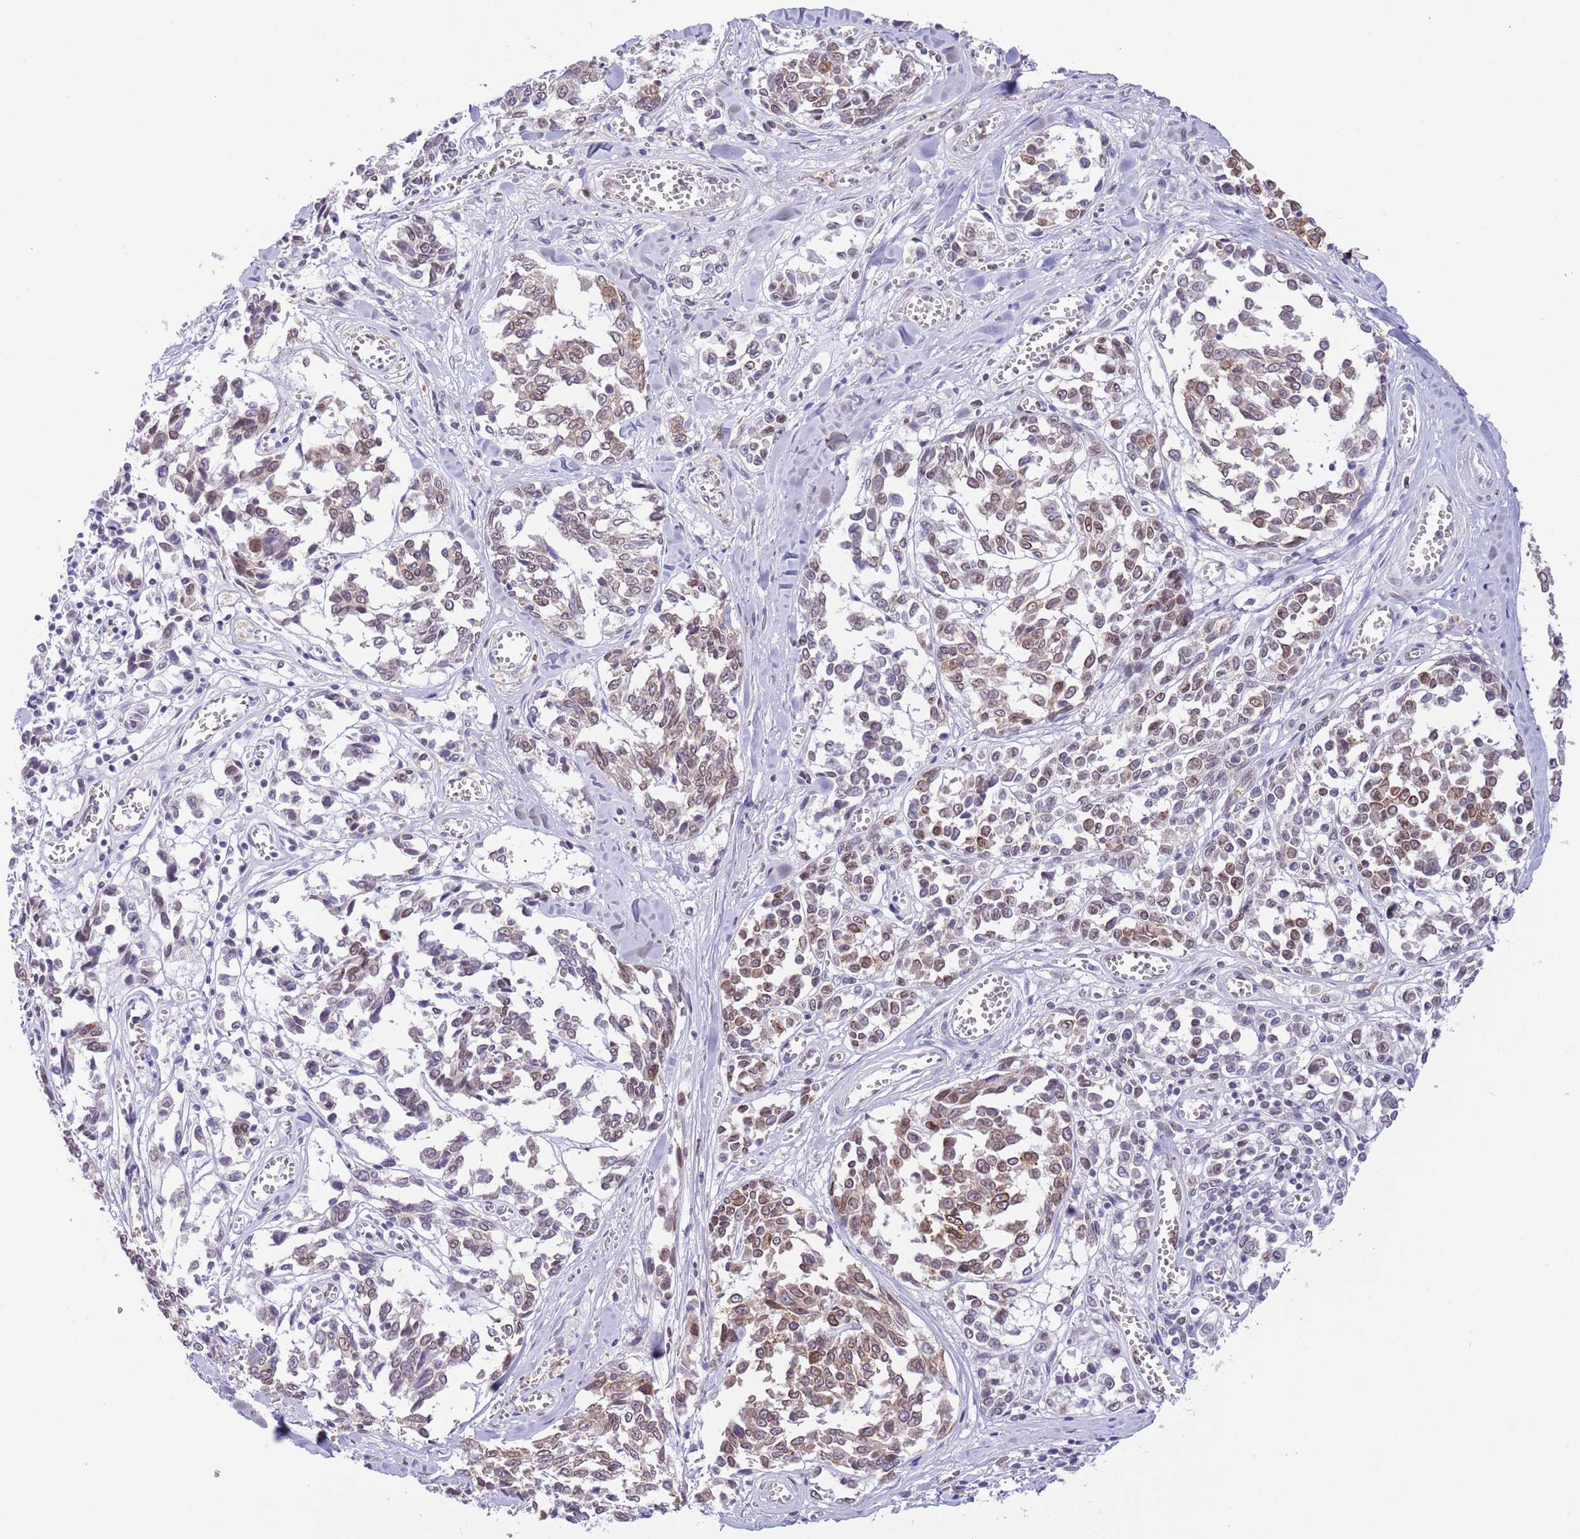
{"staining": {"intensity": "moderate", "quantity": ">75%", "location": "cytoplasmic/membranous"}, "tissue": "melanoma", "cell_type": "Tumor cells", "image_type": "cancer", "snomed": [{"axis": "morphology", "description": "Malignant melanoma, NOS"}, {"axis": "topography", "description": "Skin"}], "caption": "Immunohistochemical staining of melanoma shows moderate cytoplasmic/membranous protein expression in about >75% of tumor cells.", "gene": "EBPL", "patient": {"sex": "female", "age": 64}}